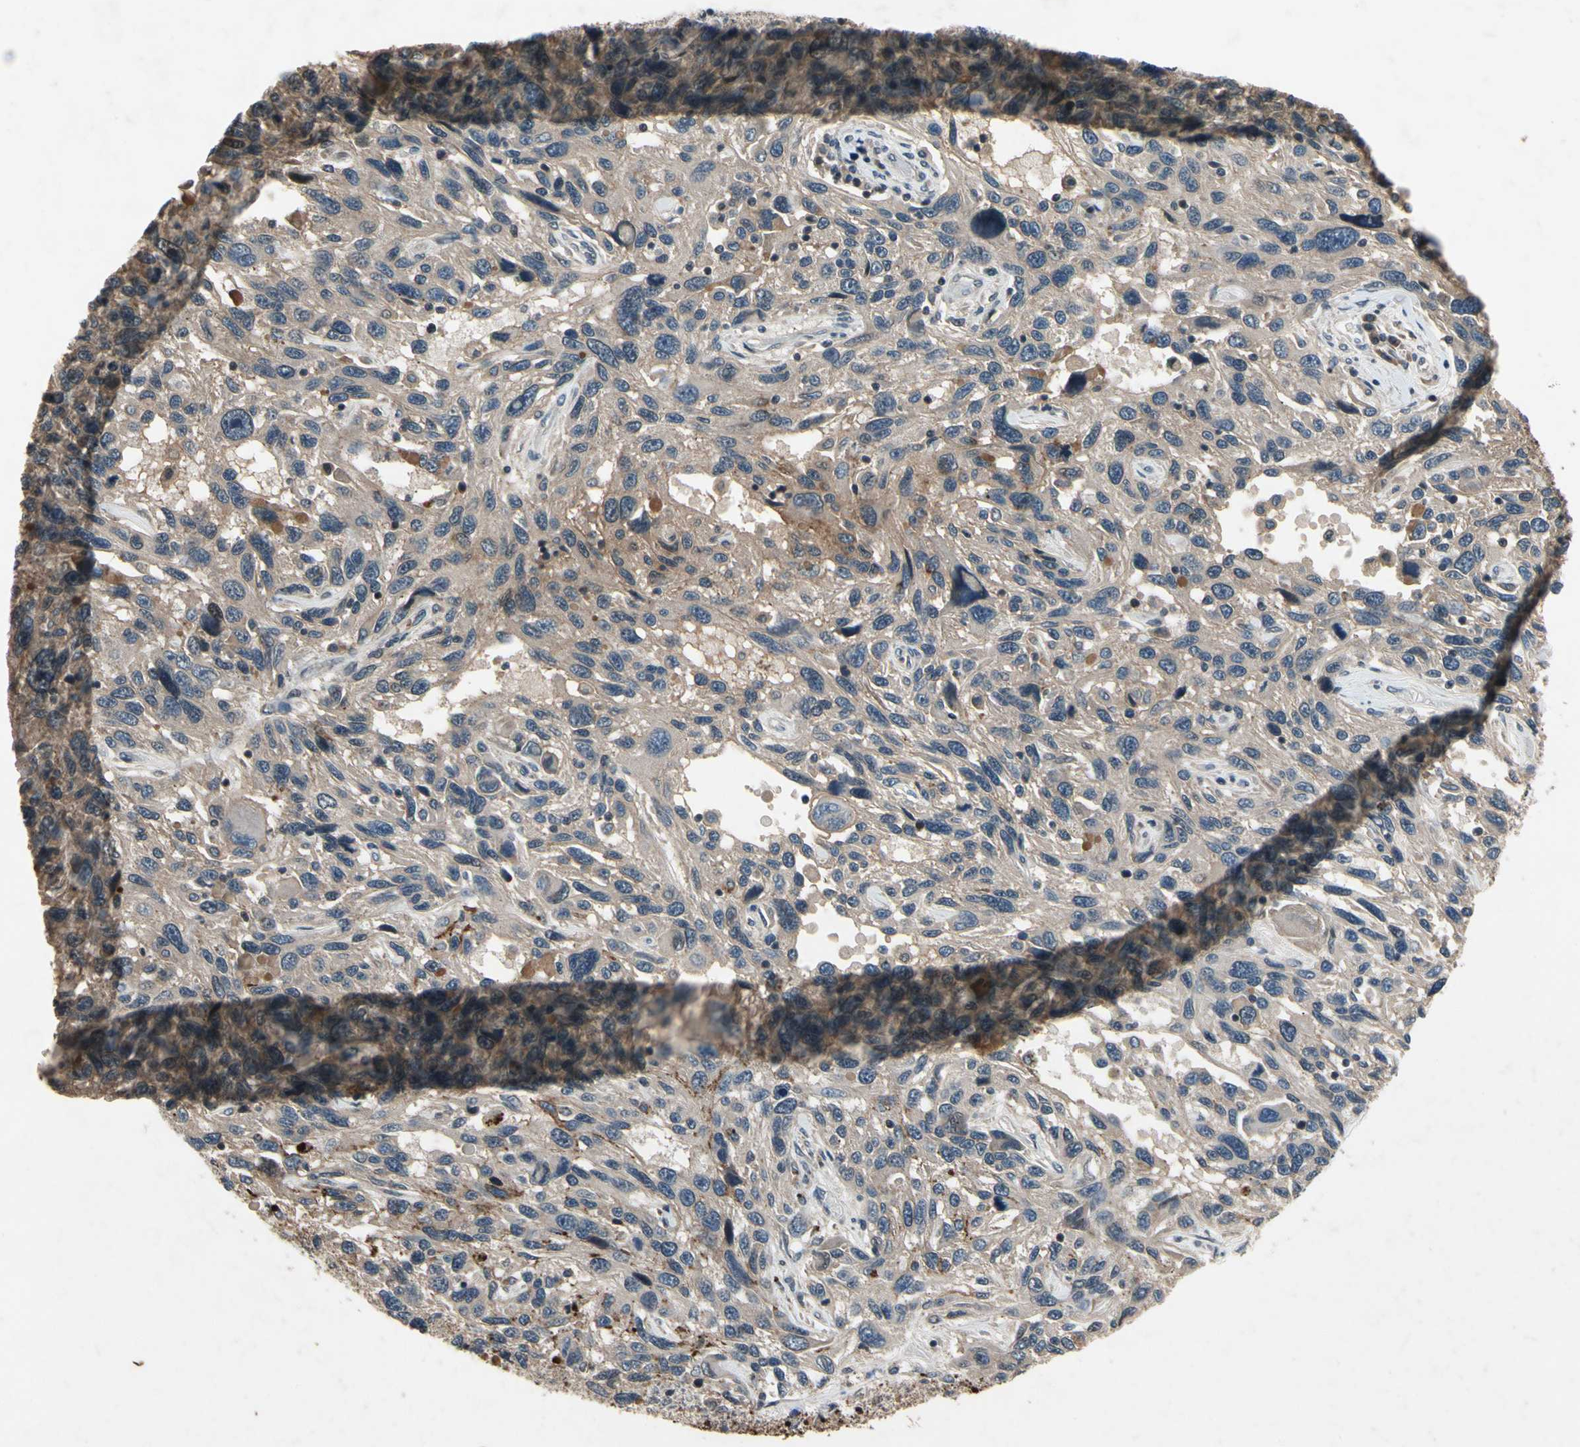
{"staining": {"intensity": "weak", "quantity": ">75%", "location": "cytoplasmic/membranous"}, "tissue": "melanoma", "cell_type": "Tumor cells", "image_type": "cancer", "snomed": [{"axis": "morphology", "description": "Malignant melanoma, NOS"}, {"axis": "topography", "description": "Skin"}], "caption": "Immunohistochemical staining of malignant melanoma shows low levels of weak cytoplasmic/membranous protein positivity in approximately >75% of tumor cells.", "gene": "DPY19L3", "patient": {"sex": "male", "age": 53}}